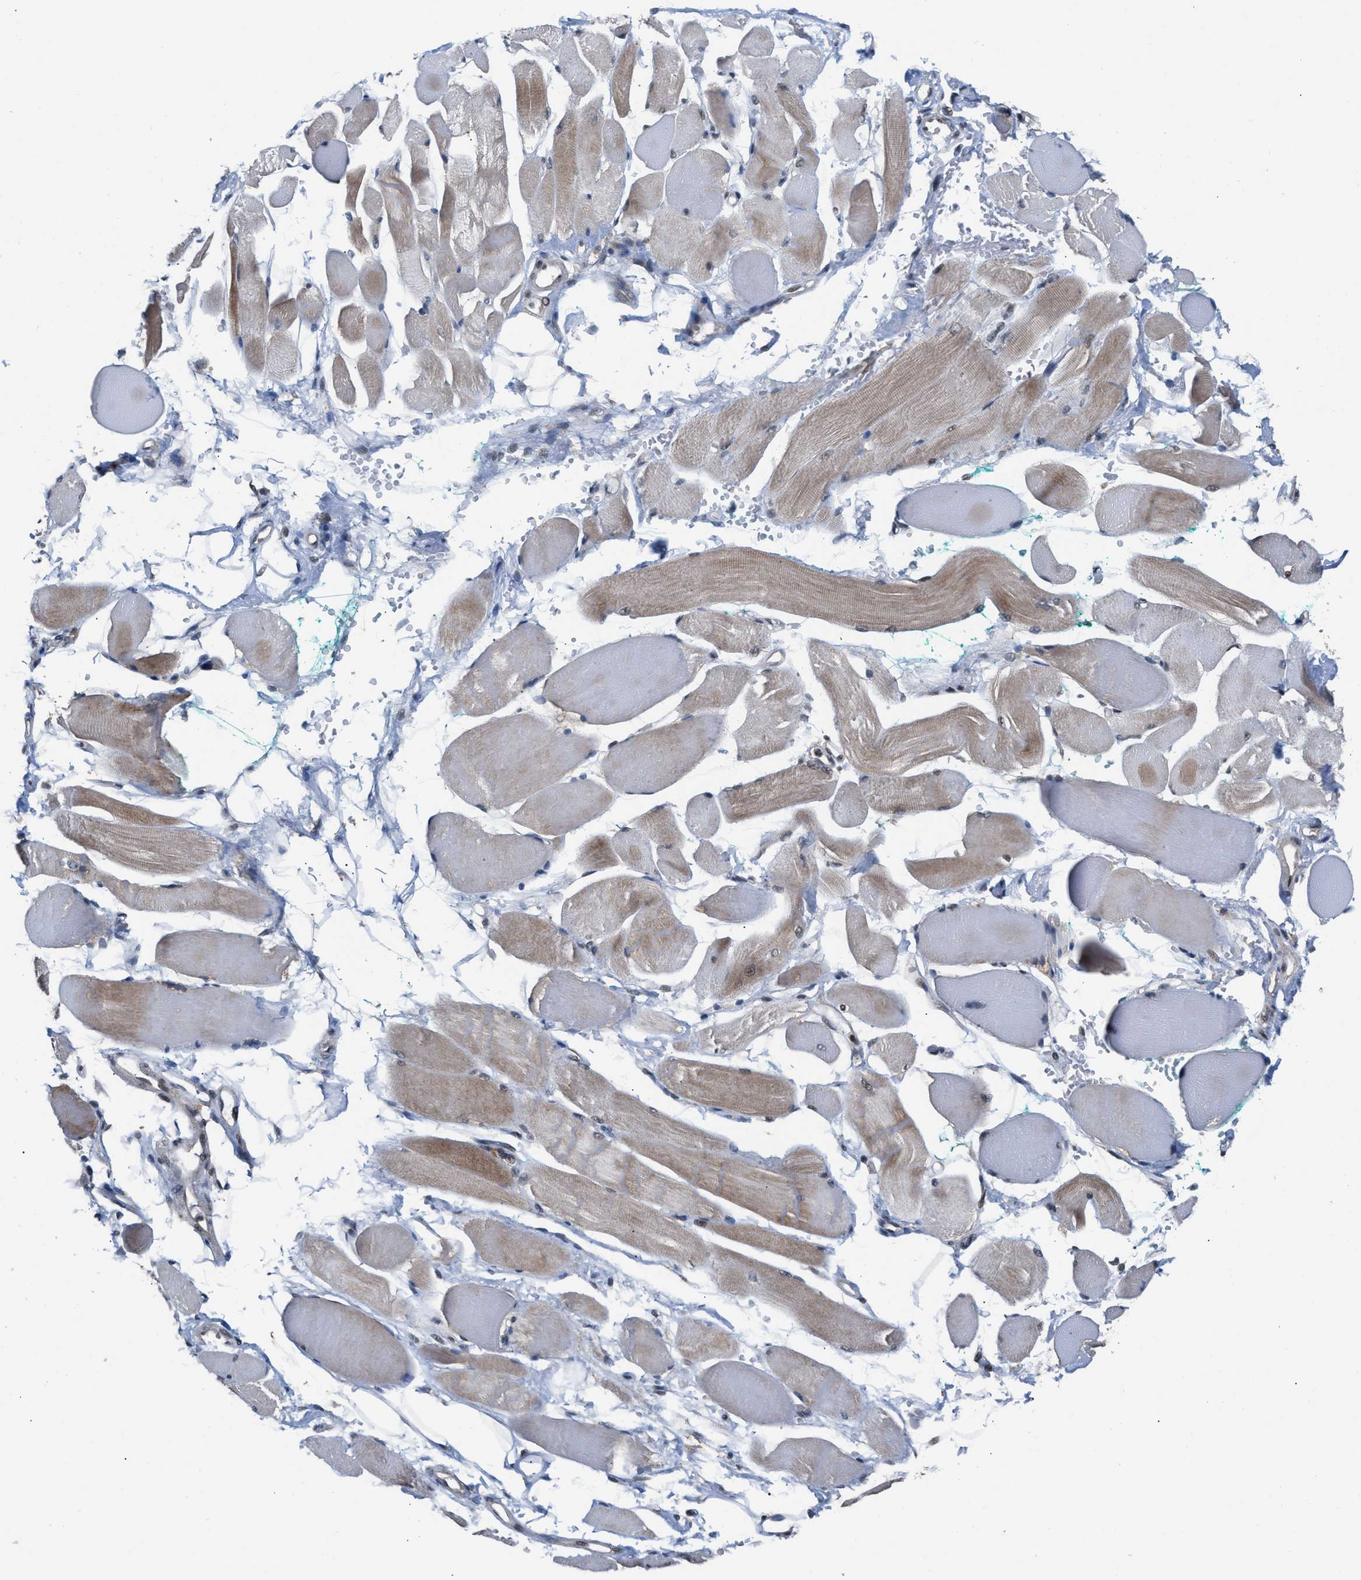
{"staining": {"intensity": "weak", "quantity": ">75%", "location": "cytoplasmic/membranous,nuclear"}, "tissue": "skeletal muscle", "cell_type": "Myocytes", "image_type": "normal", "snomed": [{"axis": "morphology", "description": "Normal tissue, NOS"}, {"axis": "topography", "description": "Skeletal muscle"}, {"axis": "topography", "description": "Peripheral nerve tissue"}], "caption": "Skeletal muscle stained with a brown dye exhibits weak cytoplasmic/membranous,nuclear positive staining in approximately >75% of myocytes.", "gene": "C9orf78", "patient": {"sex": "female", "age": 84}}